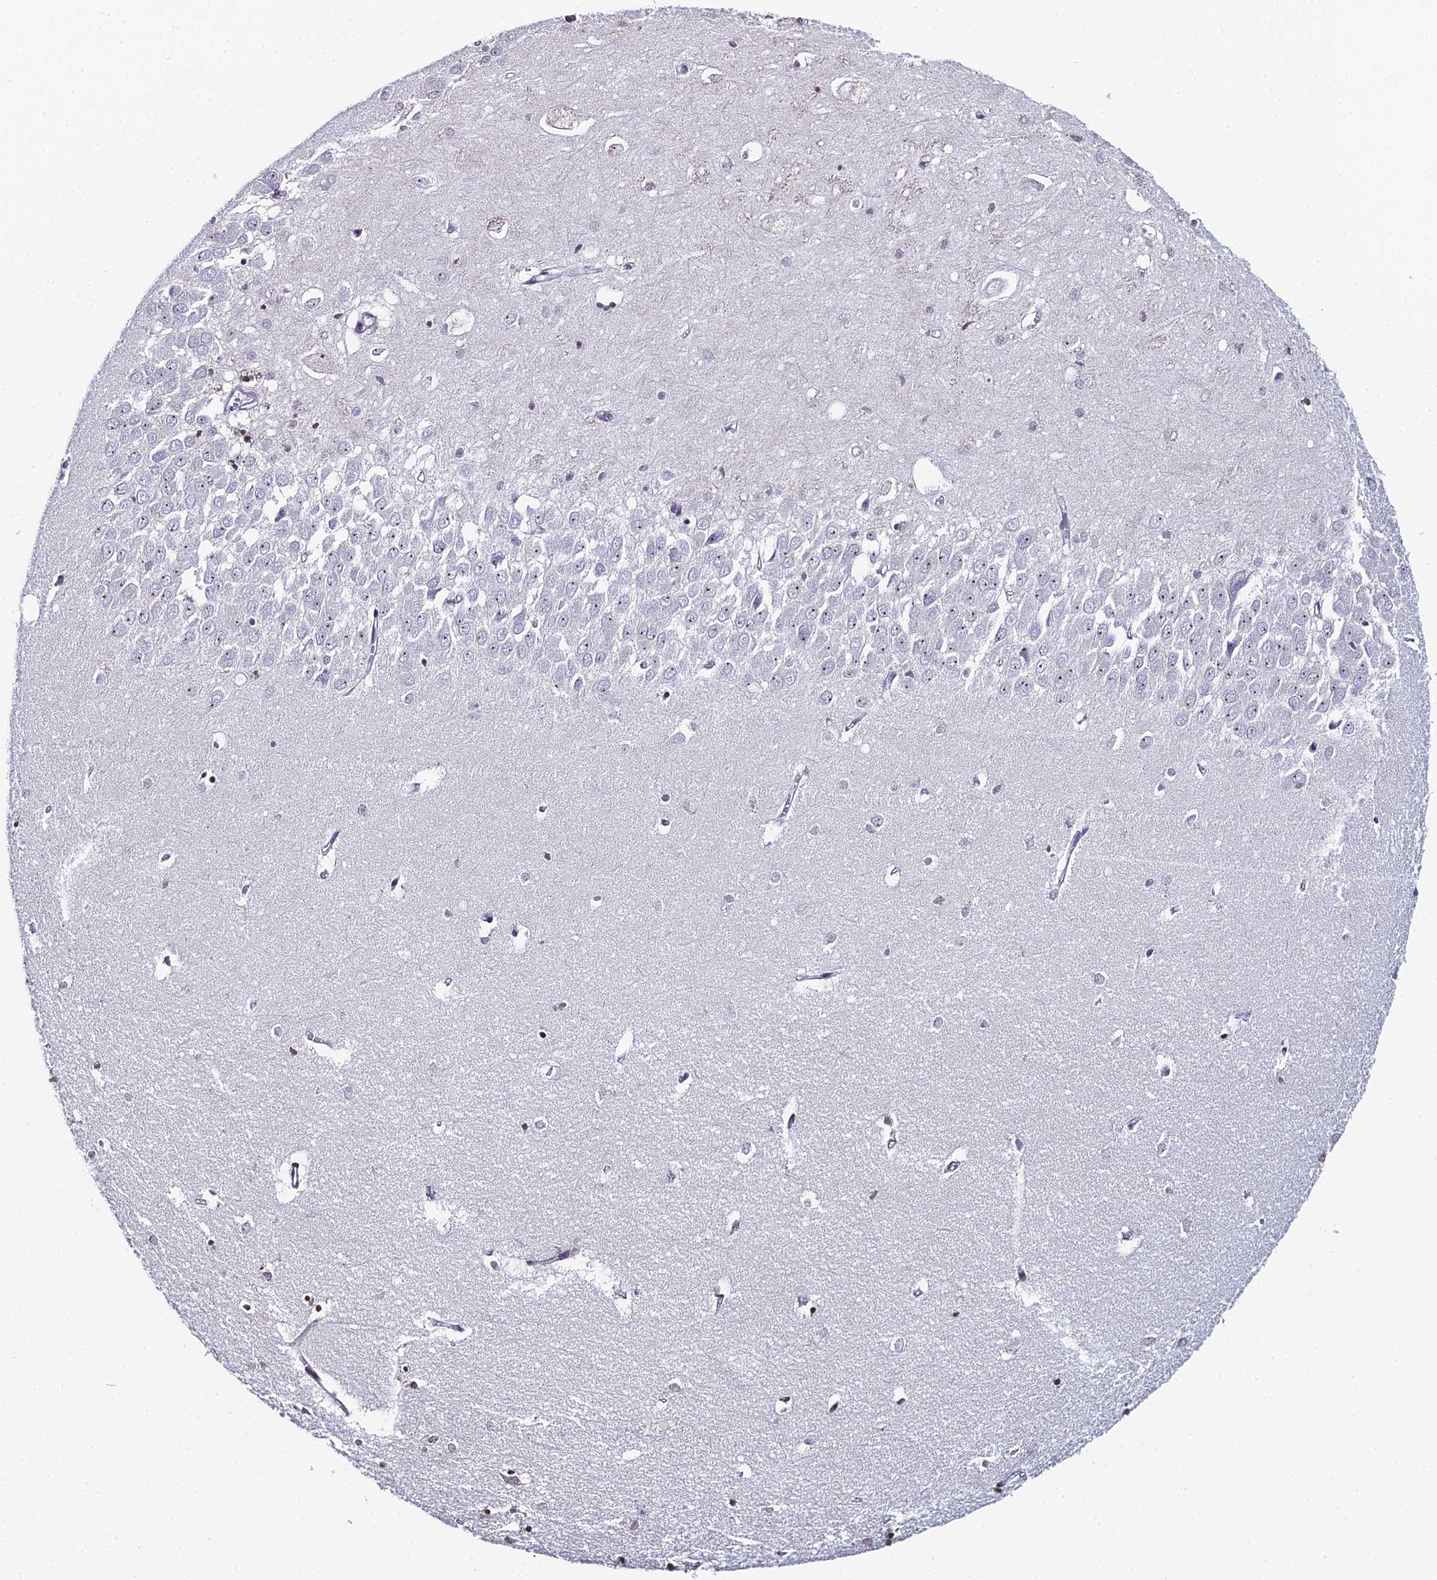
{"staining": {"intensity": "weak", "quantity": "<25%", "location": "nuclear"}, "tissue": "hippocampus", "cell_type": "Glial cells", "image_type": "normal", "snomed": [{"axis": "morphology", "description": "Normal tissue, NOS"}, {"axis": "topography", "description": "Hippocampus"}], "caption": "Human hippocampus stained for a protein using immunohistochemistry (IHC) shows no expression in glial cells.", "gene": "PRR22", "patient": {"sex": "female", "age": 64}}